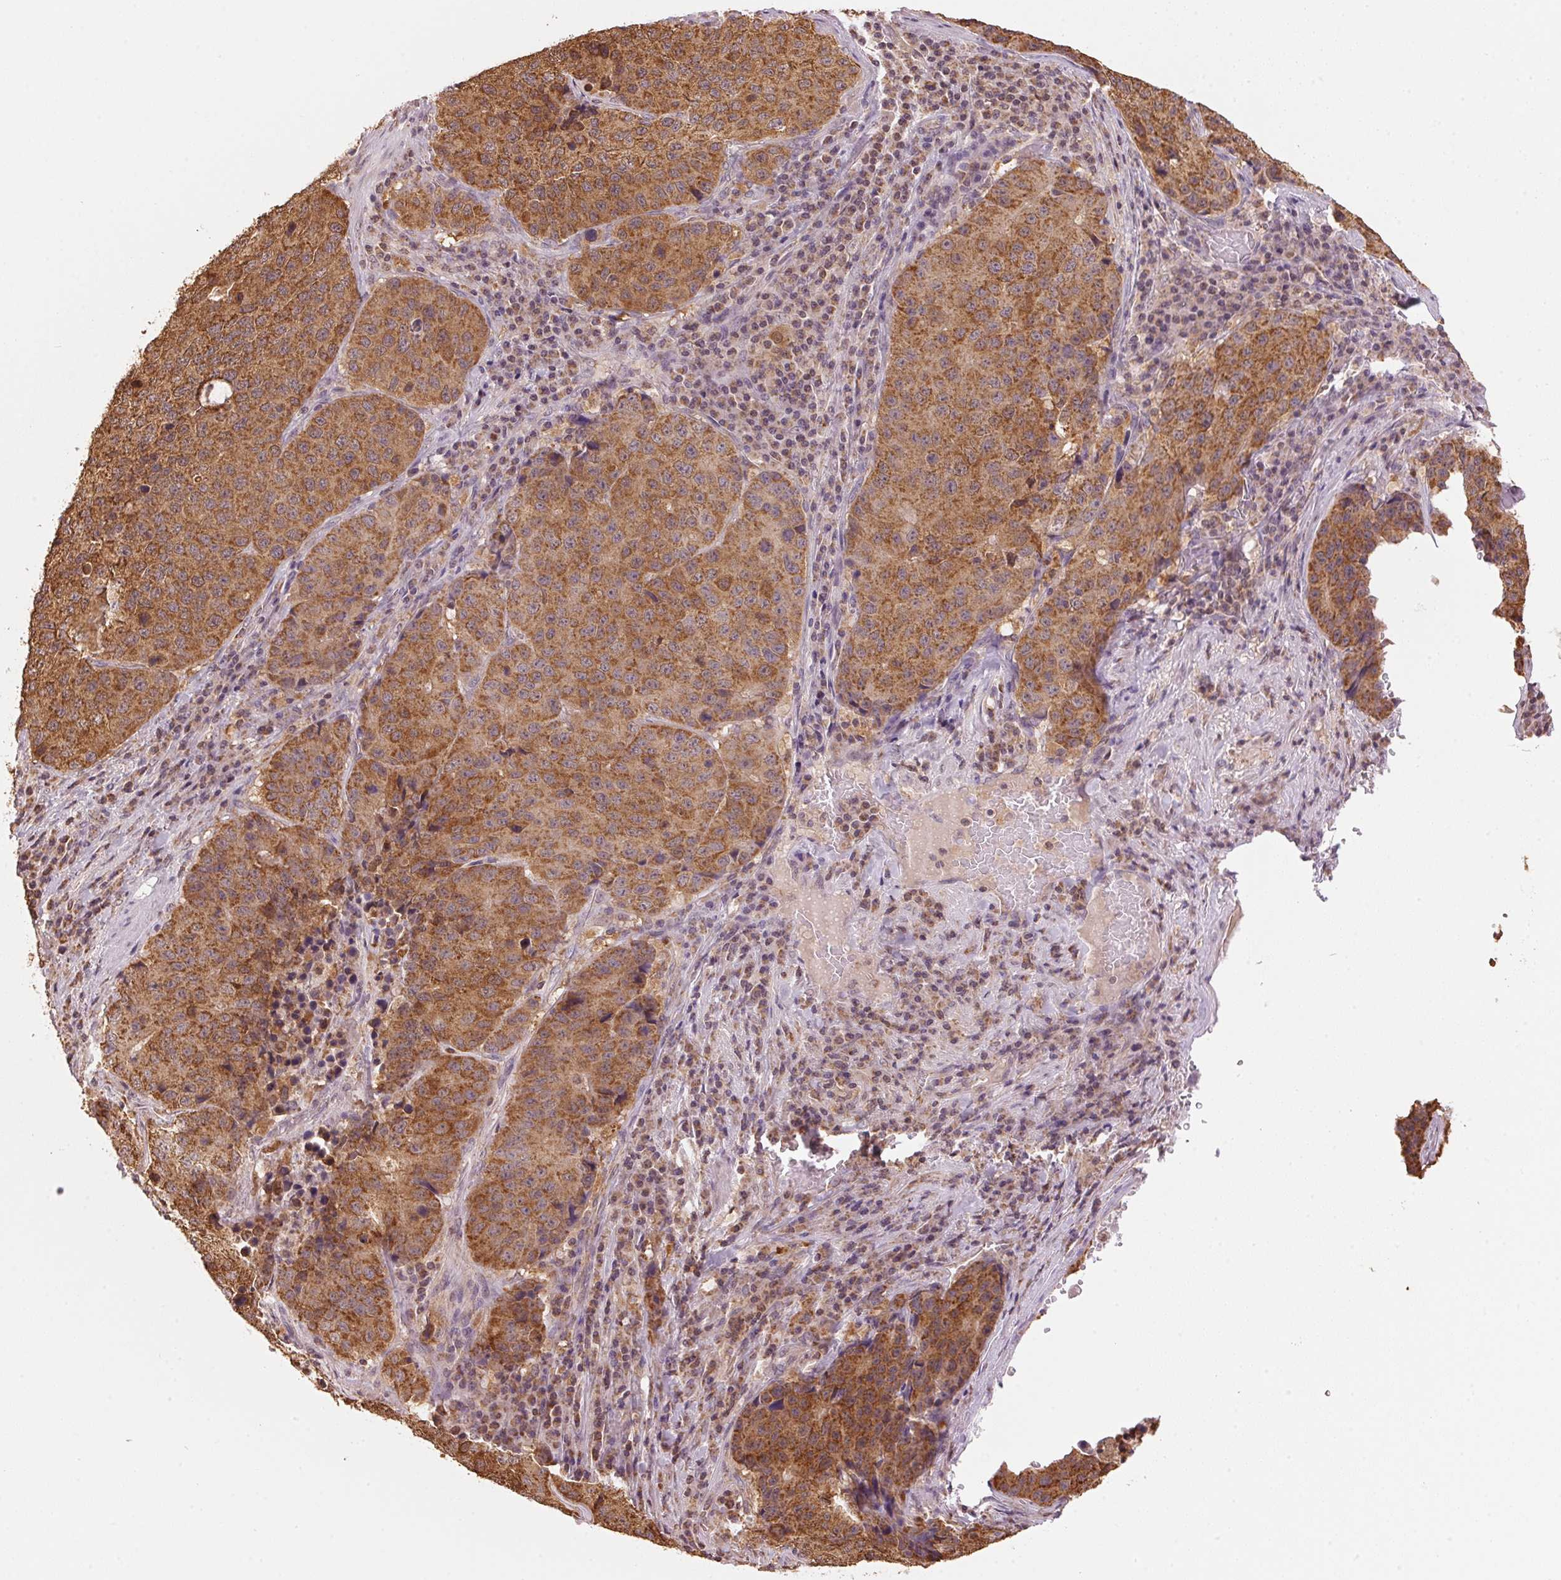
{"staining": {"intensity": "moderate", "quantity": ">75%", "location": "cytoplasmic/membranous"}, "tissue": "stomach cancer", "cell_type": "Tumor cells", "image_type": "cancer", "snomed": [{"axis": "morphology", "description": "Adenocarcinoma, NOS"}, {"axis": "topography", "description": "Stomach"}], "caption": "Protein analysis of stomach cancer (adenocarcinoma) tissue exhibits moderate cytoplasmic/membranous positivity in about >75% of tumor cells.", "gene": "ARHGAP6", "patient": {"sex": "male", "age": 71}}